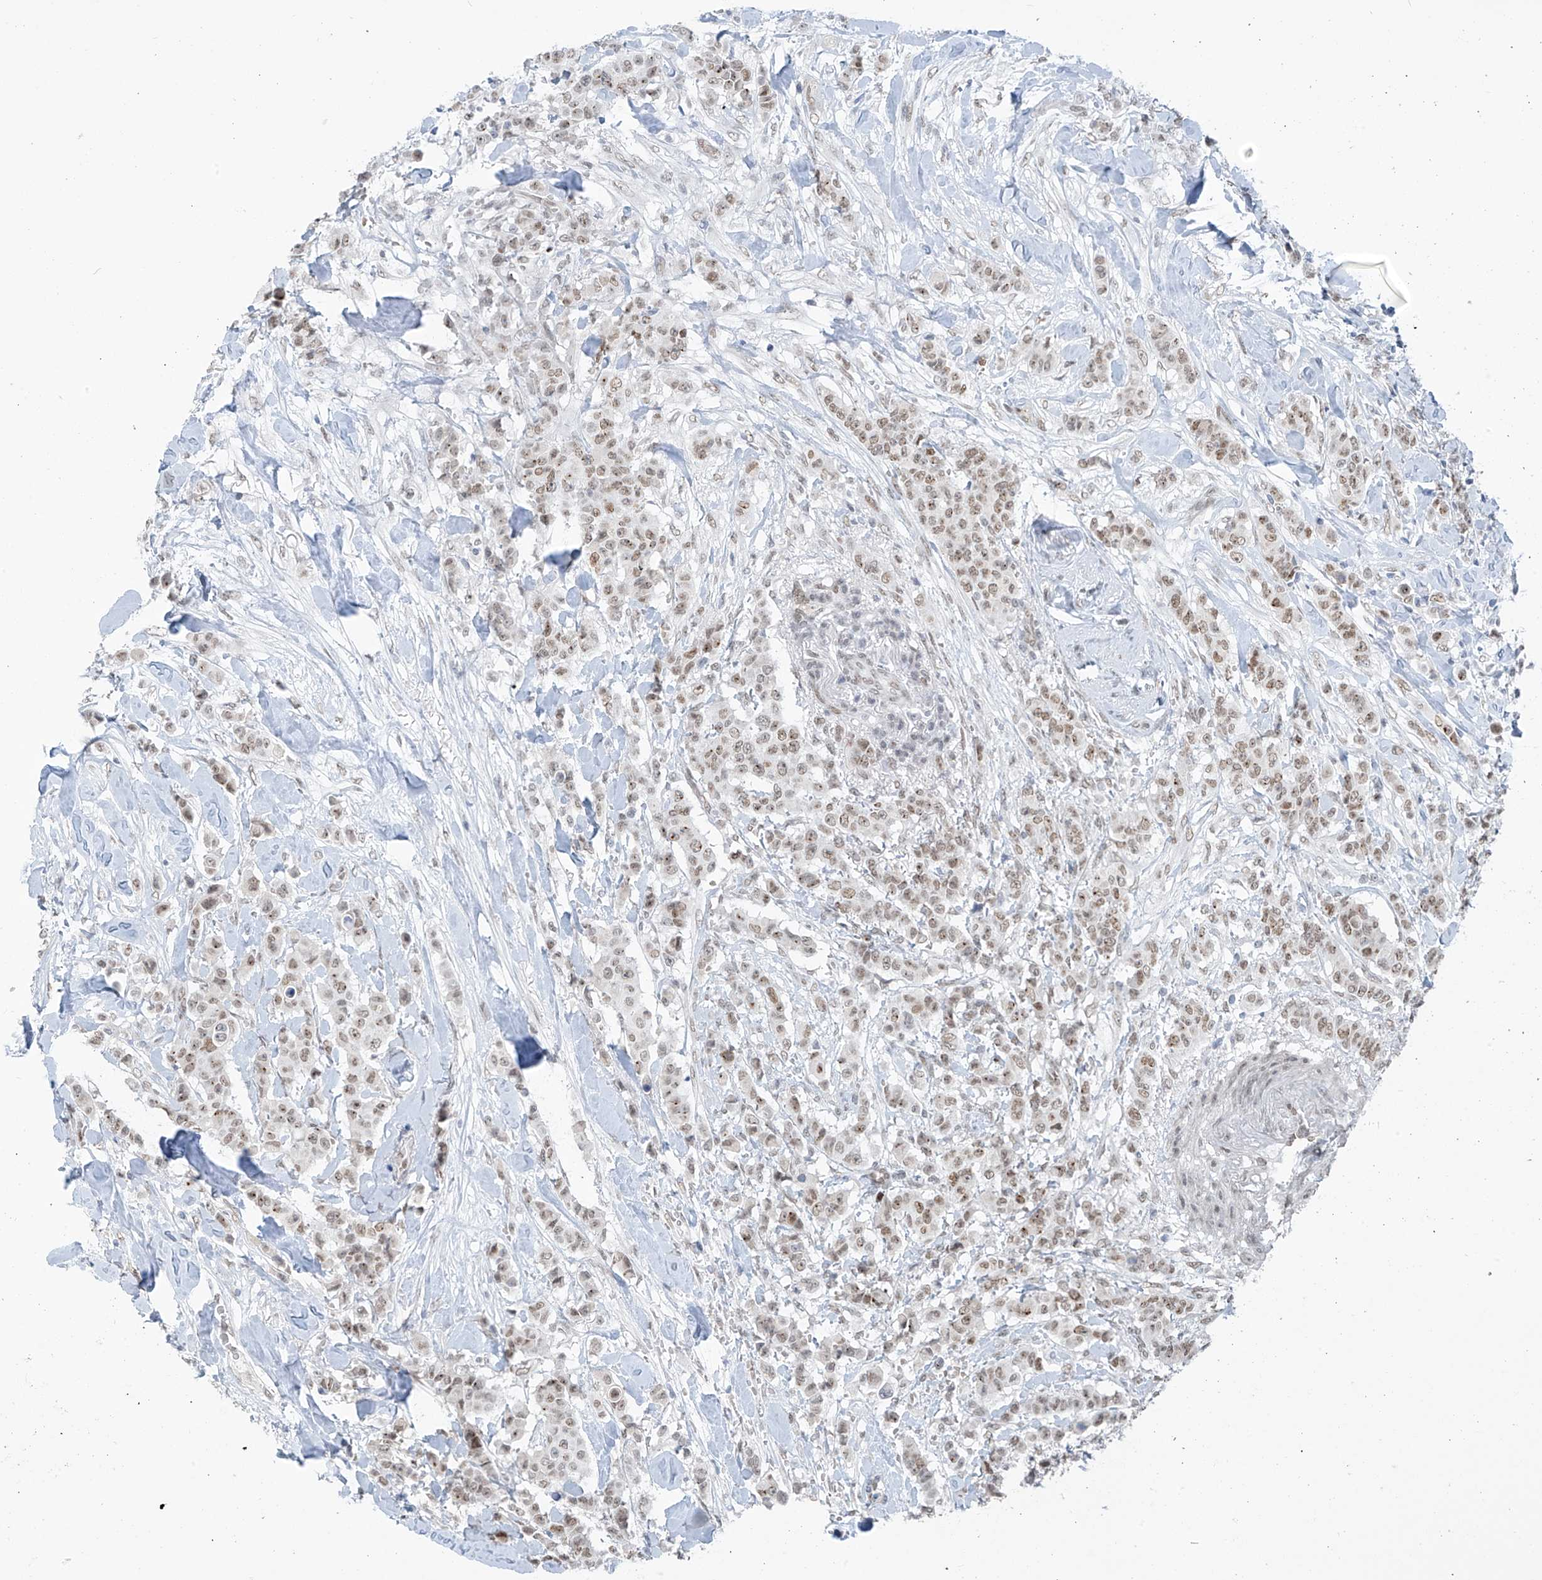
{"staining": {"intensity": "moderate", "quantity": ">75%", "location": "nuclear"}, "tissue": "breast cancer", "cell_type": "Tumor cells", "image_type": "cancer", "snomed": [{"axis": "morphology", "description": "Duct carcinoma"}, {"axis": "topography", "description": "Breast"}], "caption": "This is a photomicrograph of immunohistochemistry staining of breast cancer, which shows moderate positivity in the nuclear of tumor cells.", "gene": "MCM9", "patient": {"sex": "female", "age": 40}}